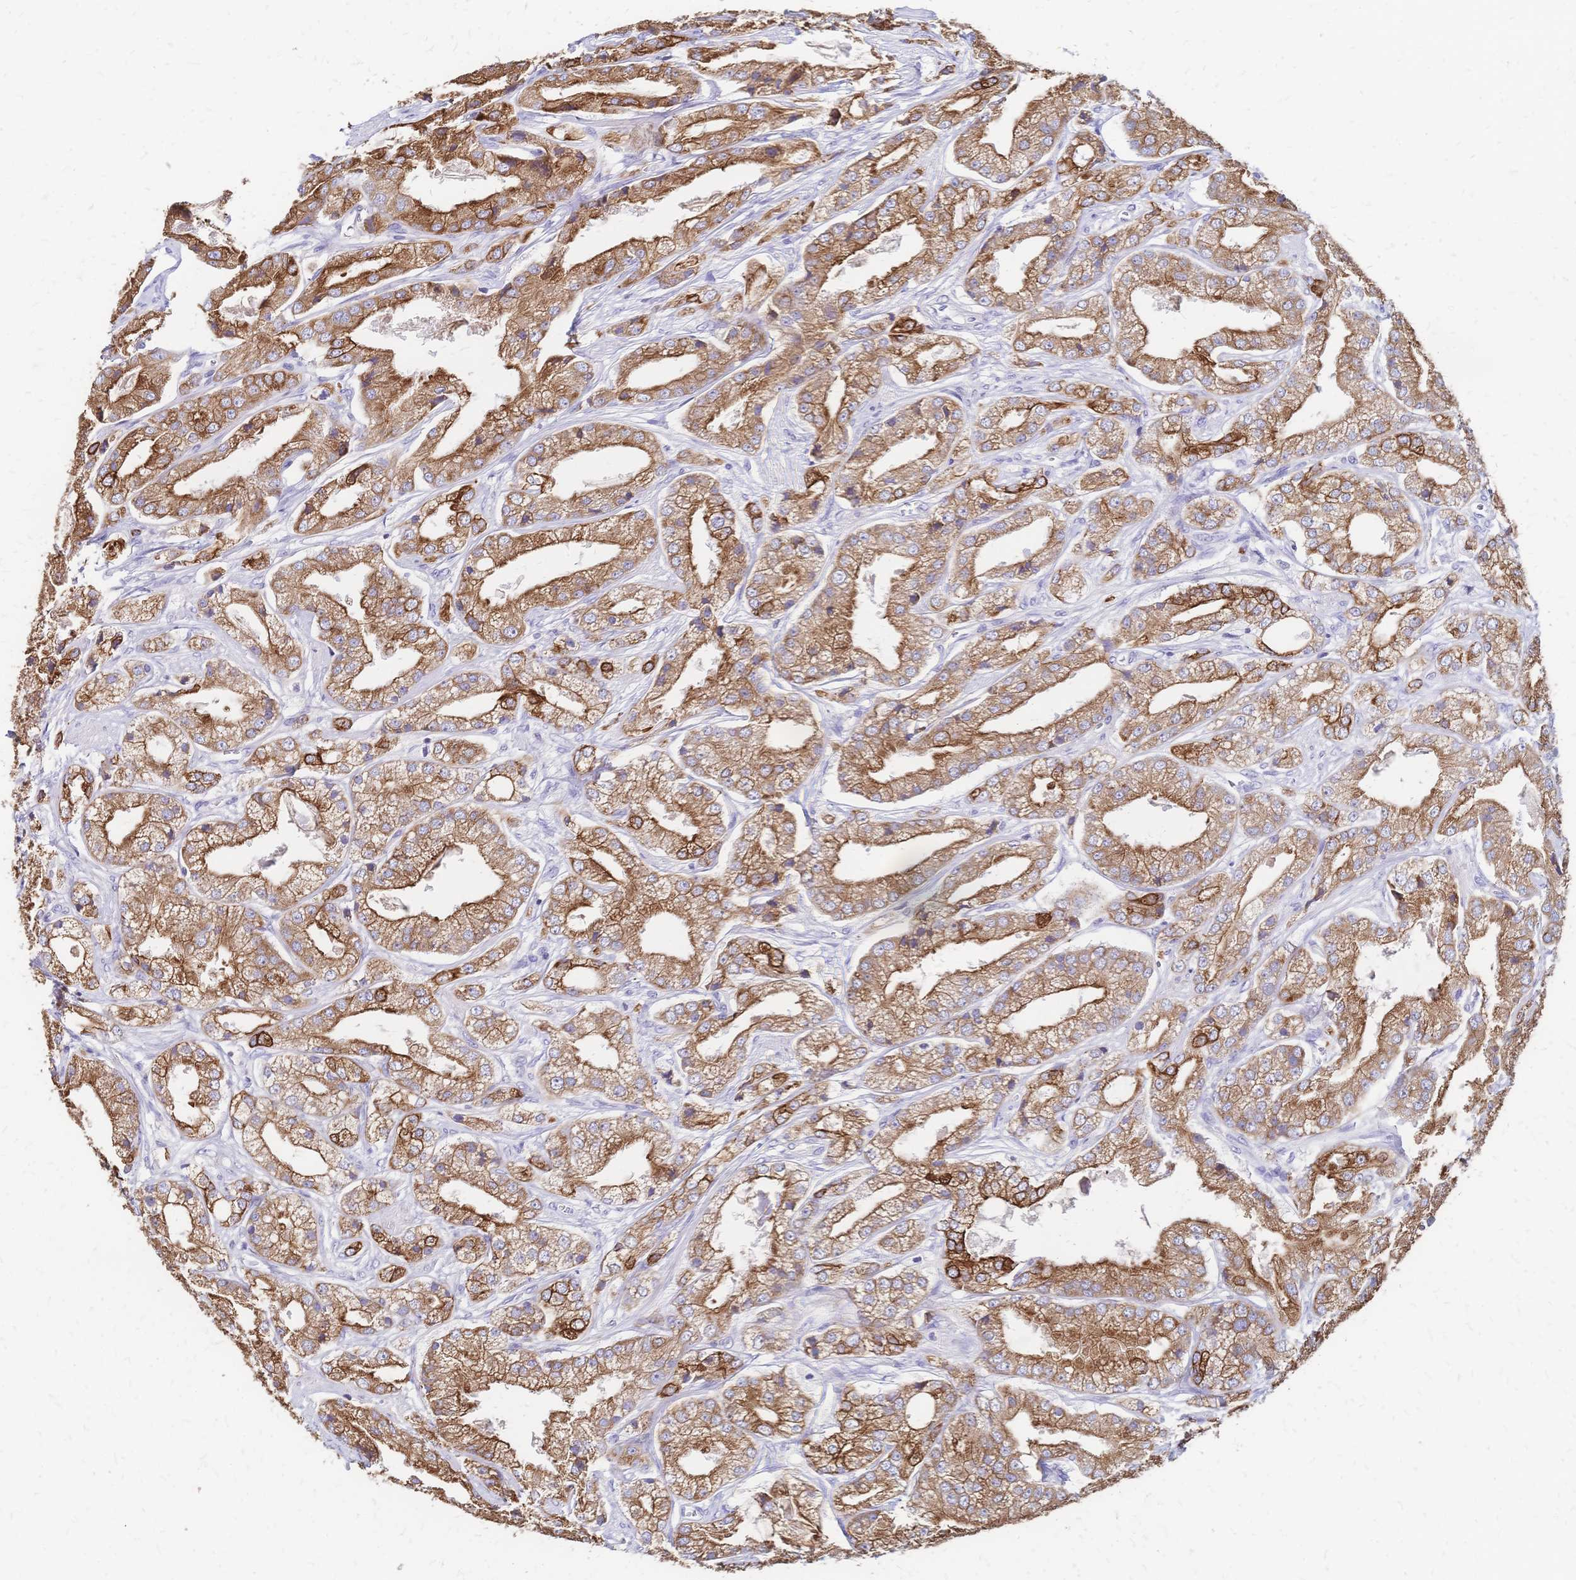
{"staining": {"intensity": "moderate", "quantity": "25%-75%", "location": "cytoplasmic/membranous"}, "tissue": "prostate cancer", "cell_type": "Tumor cells", "image_type": "cancer", "snomed": [{"axis": "morphology", "description": "Adenocarcinoma, High grade"}, {"axis": "topography", "description": "Prostate"}], "caption": "Human high-grade adenocarcinoma (prostate) stained with a brown dye exhibits moderate cytoplasmic/membranous positive positivity in about 25%-75% of tumor cells.", "gene": "DTNB", "patient": {"sex": "male", "age": 61}}